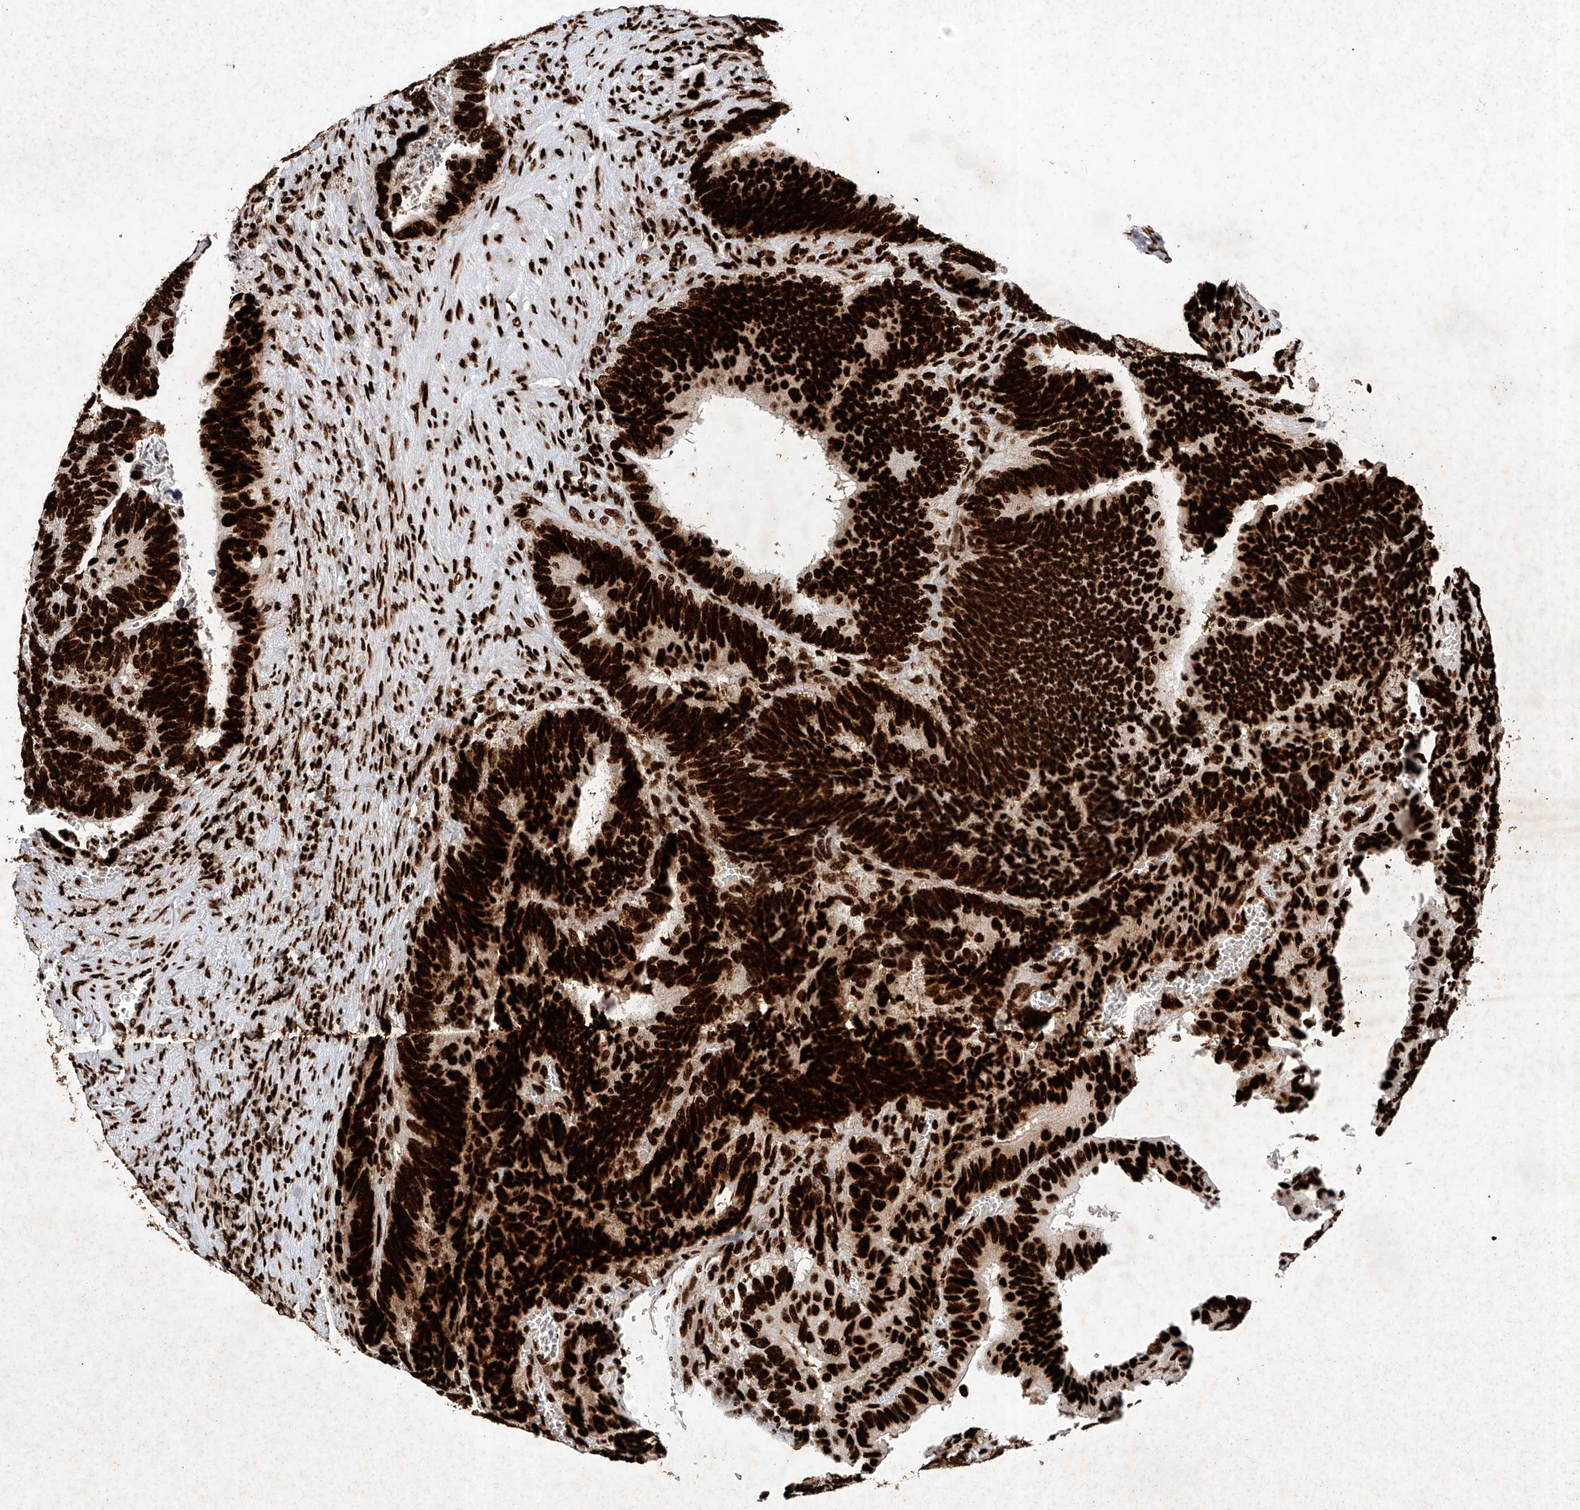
{"staining": {"intensity": "strong", "quantity": ">75%", "location": "nuclear"}, "tissue": "colorectal cancer", "cell_type": "Tumor cells", "image_type": "cancer", "snomed": [{"axis": "morphology", "description": "Adenocarcinoma, NOS"}, {"axis": "topography", "description": "Colon"}], "caption": "Protein staining of colorectal cancer (adenocarcinoma) tissue reveals strong nuclear positivity in about >75% of tumor cells.", "gene": "SRSF6", "patient": {"sex": "male", "age": 72}}